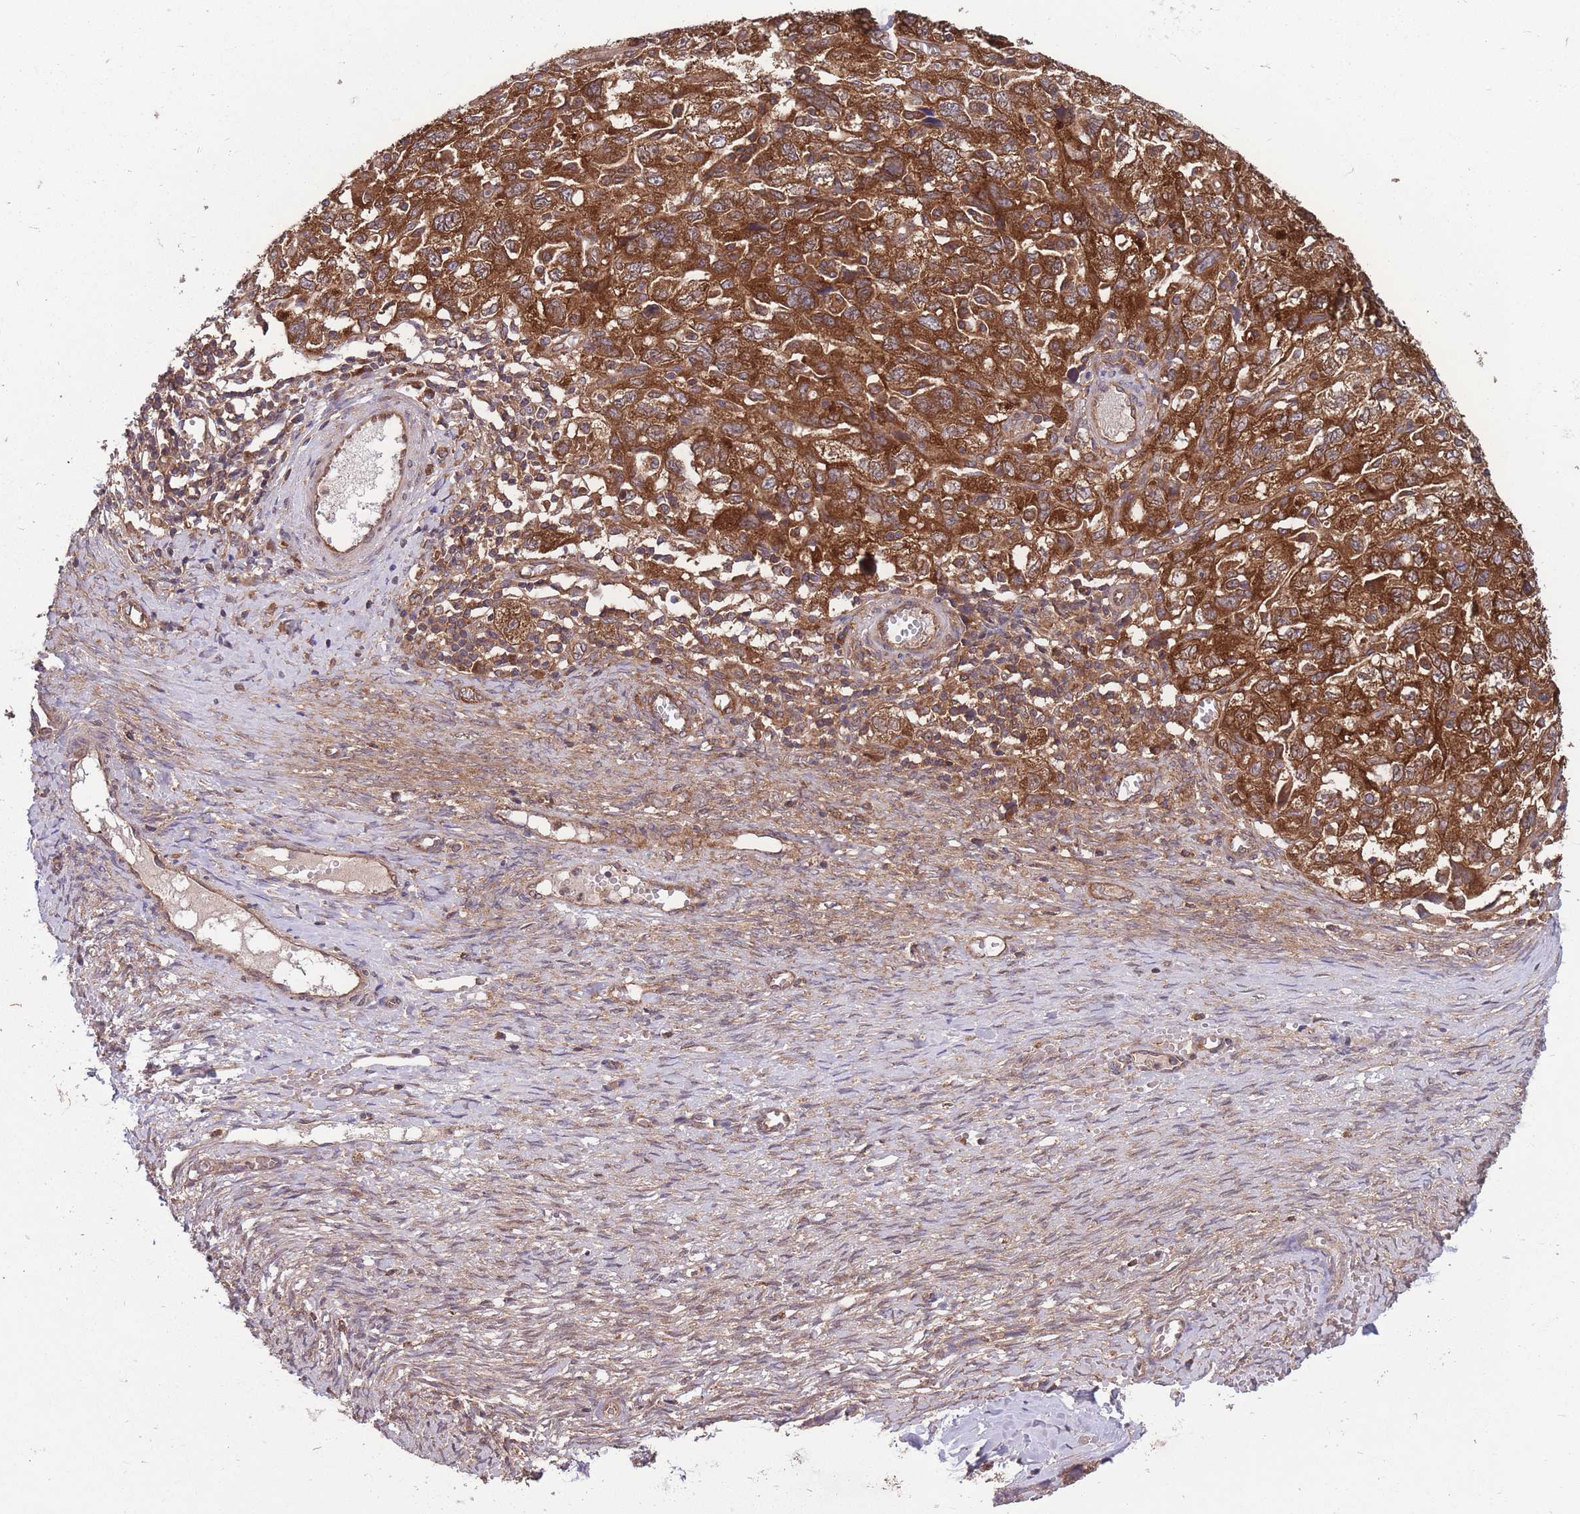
{"staining": {"intensity": "strong", "quantity": ">75%", "location": "cytoplasmic/membranous"}, "tissue": "ovarian cancer", "cell_type": "Tumor cells", "image_type": "cancer", "snomed": [{"axis": "morphology", "description": "Carcinoma, NOS"}, {"axis": "morphology", "description": "Cystadenocarcinoma, serous, NOS"}, {"axis": "topography", "description": "Ovary"}], "caption": "Protein expression analysis of ovarian cancer demonstrates strong cytoplasmic/membranous expression in approximately >75% of tumor cells. The protein of interest is shown in brown color, while the nuclei are stained blue.", "gene": "ZPR1", "patient": {"sex": "female", "age": 69}}